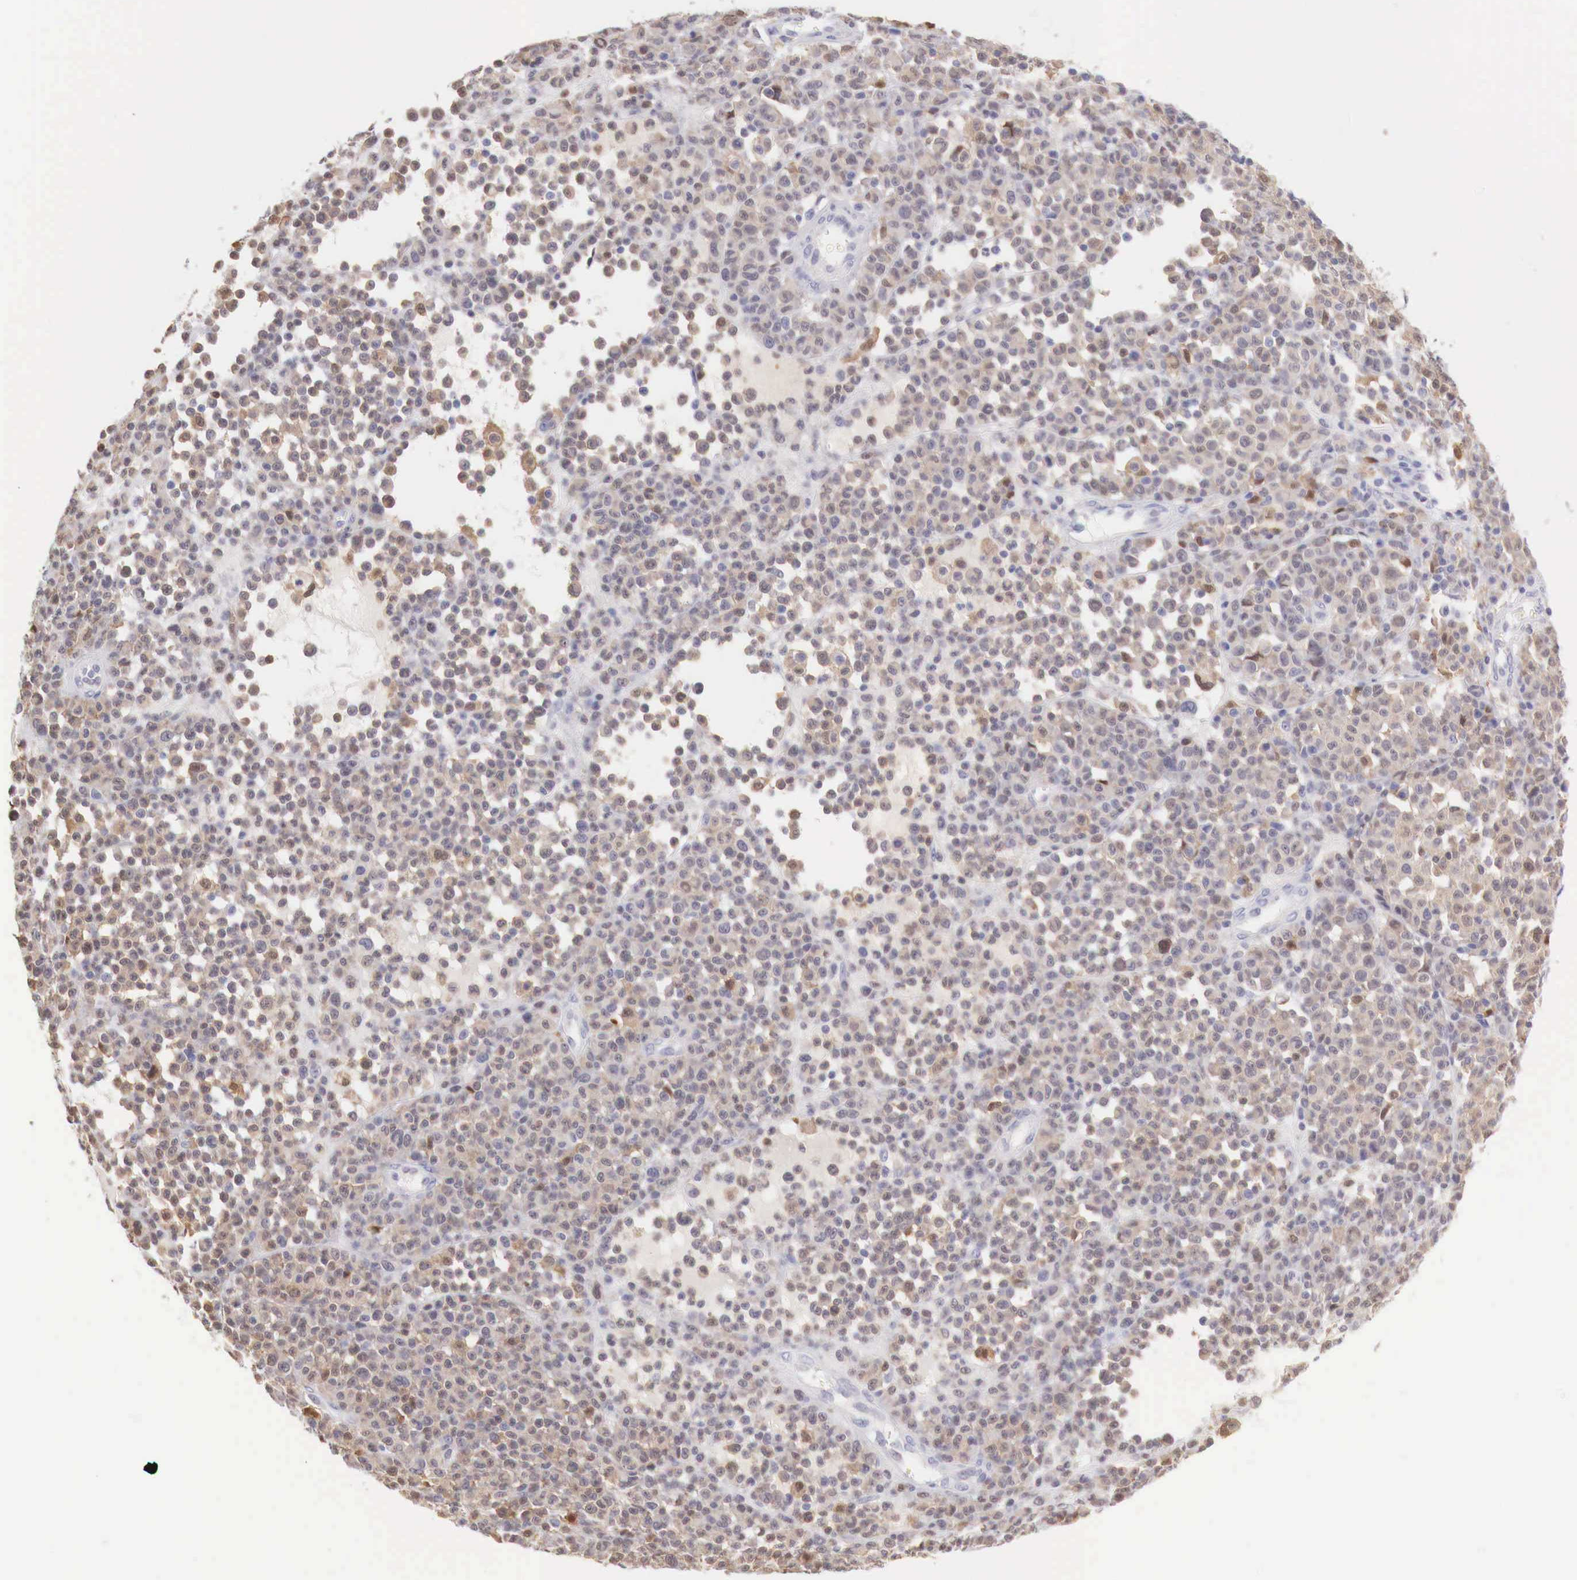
{"staining": {"intensity": "weak", "quantity": "25%-75%", "location": "cytoplasmic/membranous,nuclear"}, "tissue": "melanoma", "cell_type": "Tumor cells", "image_type": "cancer", "snomed": [{"axis": "morphology", "description": "Malignant melanoma, Metastatic site"}, {"axis": "topography", "description": "Skin"}], "caption": "Immunohistochemistry staining of melanoma, which exhibits low levels of weak cytoplasmic/membranous and nuclear staining in about 25%-75% of tumor cells indicating weak cytoplasmic/membranous and nuclear protein expression. The staining was performed using DAB (3,3'-diaminobenzidine) (brown) for protein detection and nuclei were counterstained in hematoxylin (blue).", "gene": "RENBP", "patient": {"sex": "male", "age": 32}}